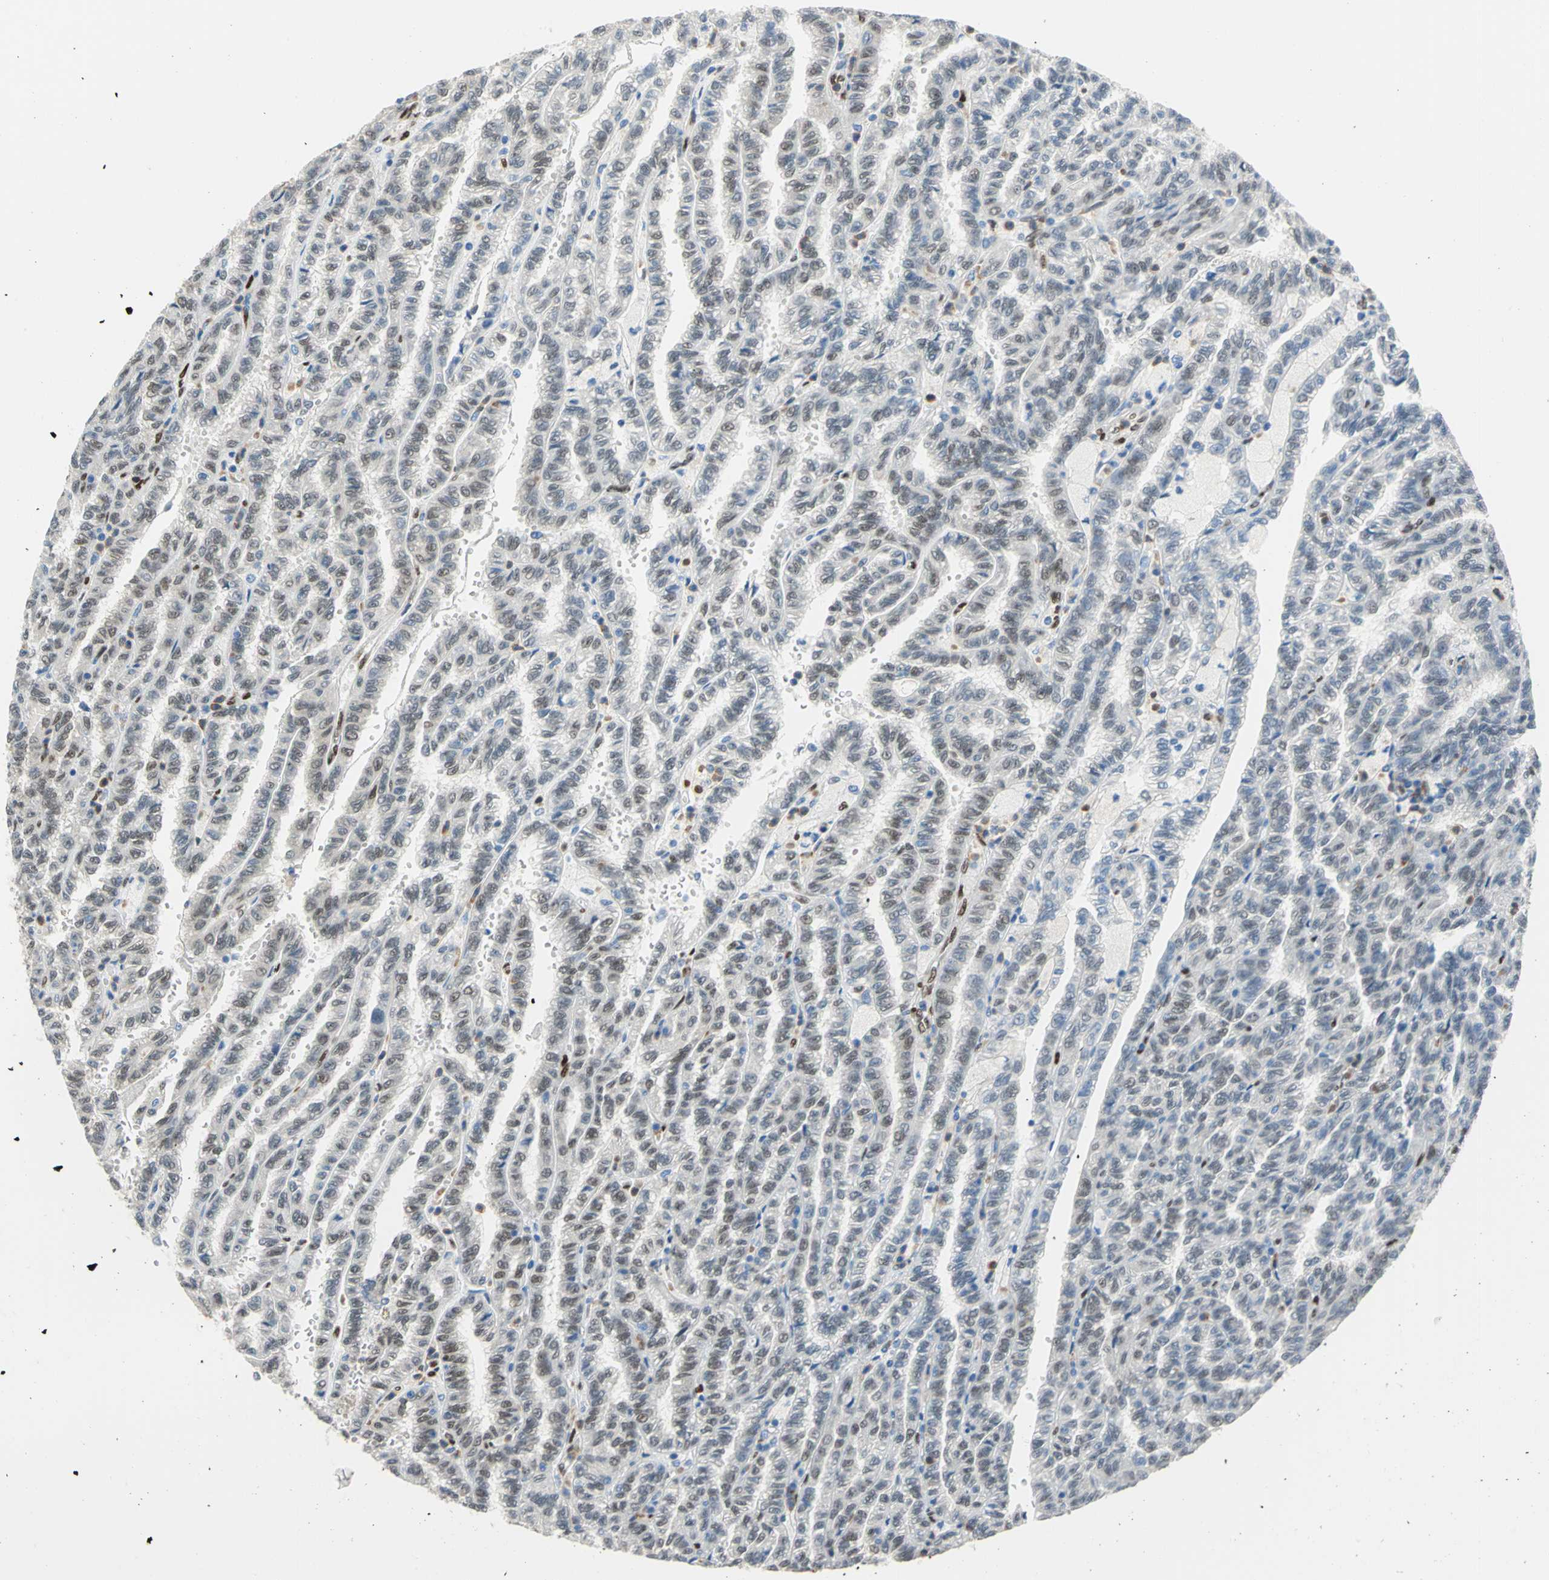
{"staining": {"intensity": "weak", "quantity": ">75%", "location": "nuclear"}, "tissue": "renal cancer", "cell_type": "Tumor cells", "image_type": "cancer", "snomed": [{"axis": "morphology", "description": "Inflammation, NOS"}, {"axis": "morphology", "description": "Adenocarcinoma, NOS"}, {"axis": "topography", "description": "Kidney"}], "caption": "Brown immunohistochemical staining in renal adenocarcinoma displays weak nuclear staining in about >75% of tumor cells.", "gene": "RBFOX2", "patient": {"sex": "male", "age": 68}}